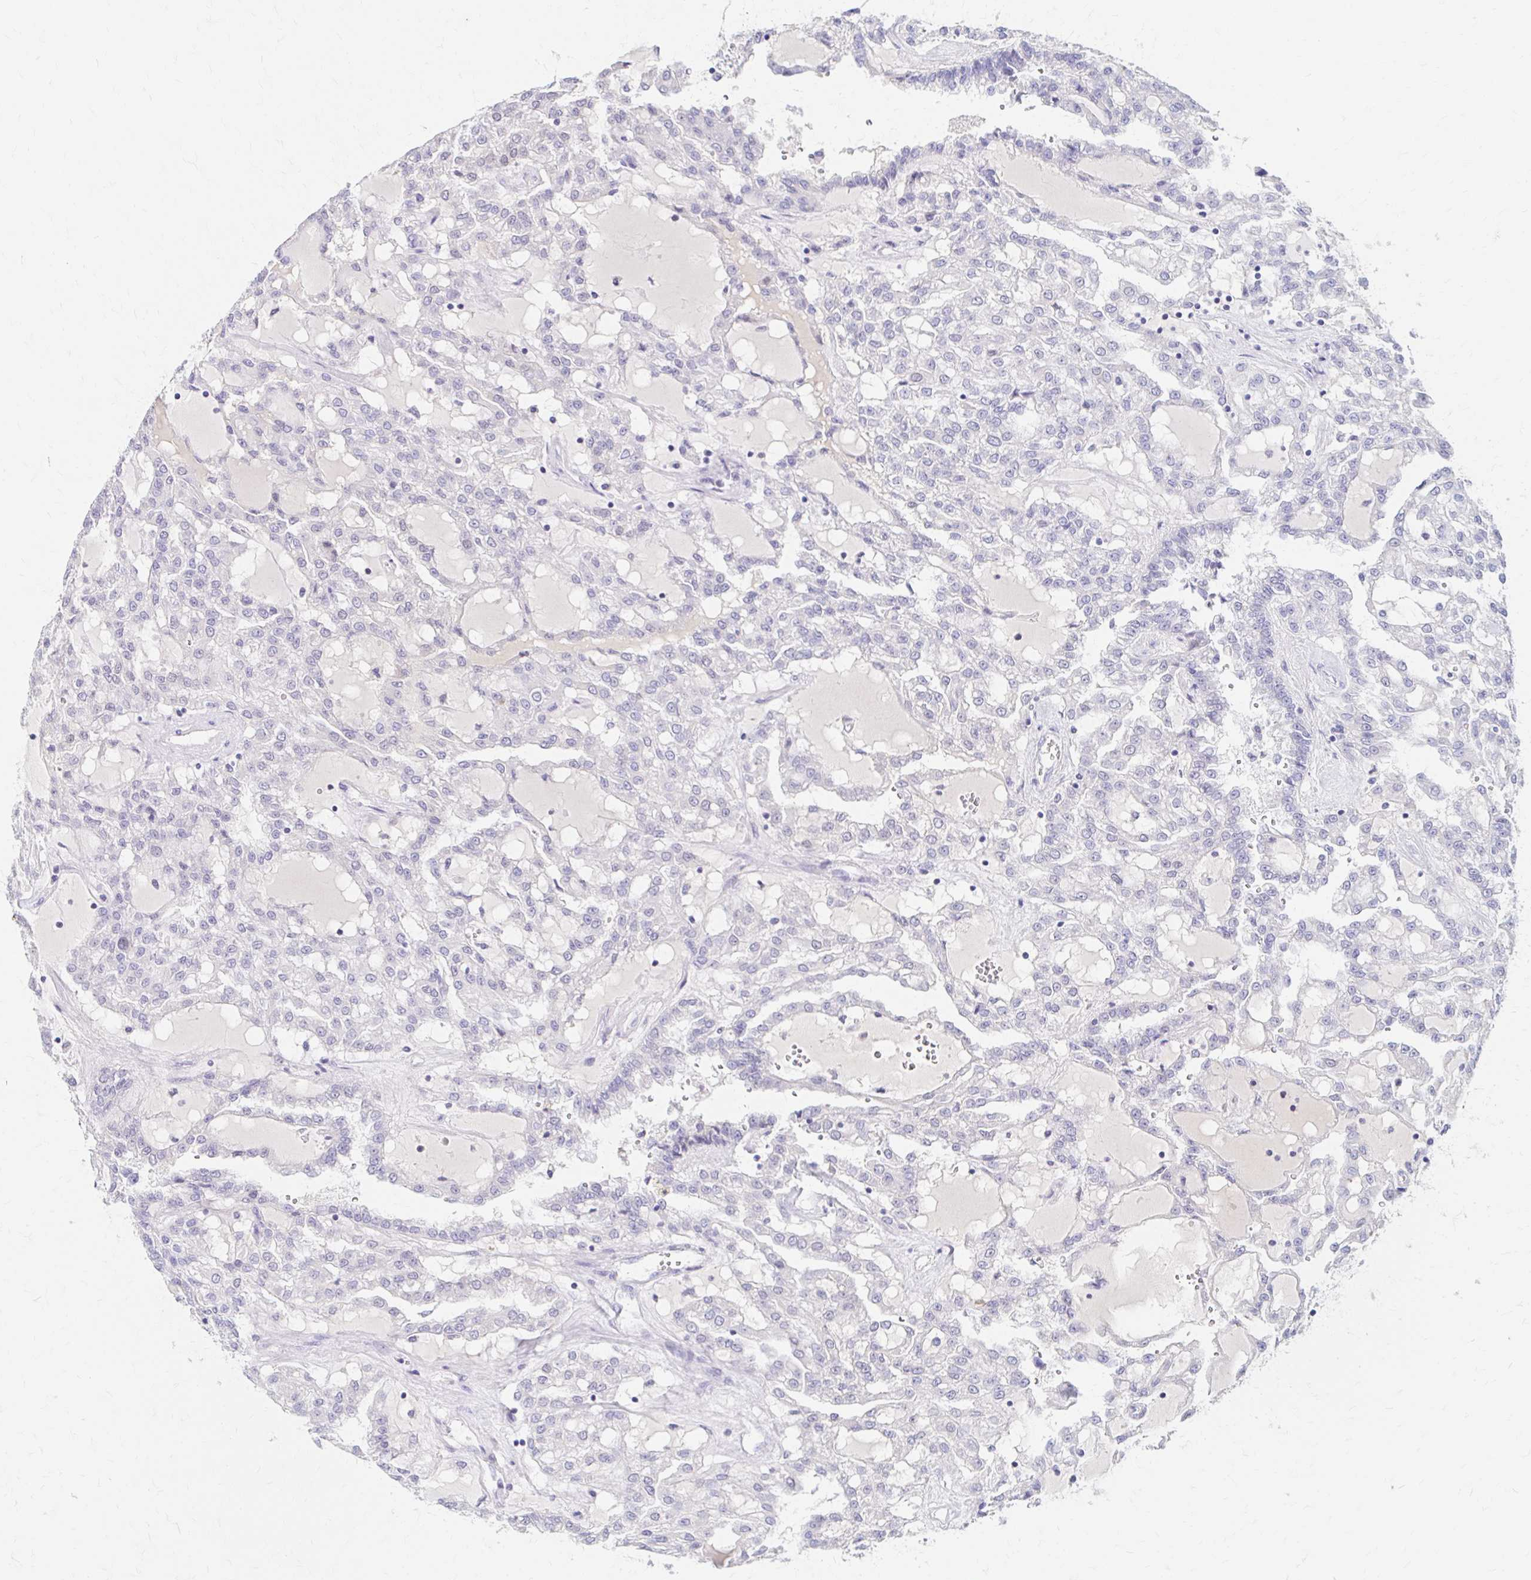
{"staining": {"intensity": "negative", "quantity": "none", "location": "none"}, "tissue": "renal cancer", "cell_type": "Tumor cells", "image_type": "cancer", "snomed": [{"axis": "morphology", "description": "Adenocarcinoma, NOS"}, {"axis": "topography", "description": "Kidney"}], "caption": "This photomicrograph is of renal adenocarcinoma stained with immunohistochemistry (IHC) to label a protein in brown with the nuclei are counter-stained blue. There is no positivity in tumor cells.", "gene": "AZGP1", "patient": {"sex": "male", "age": 63}}